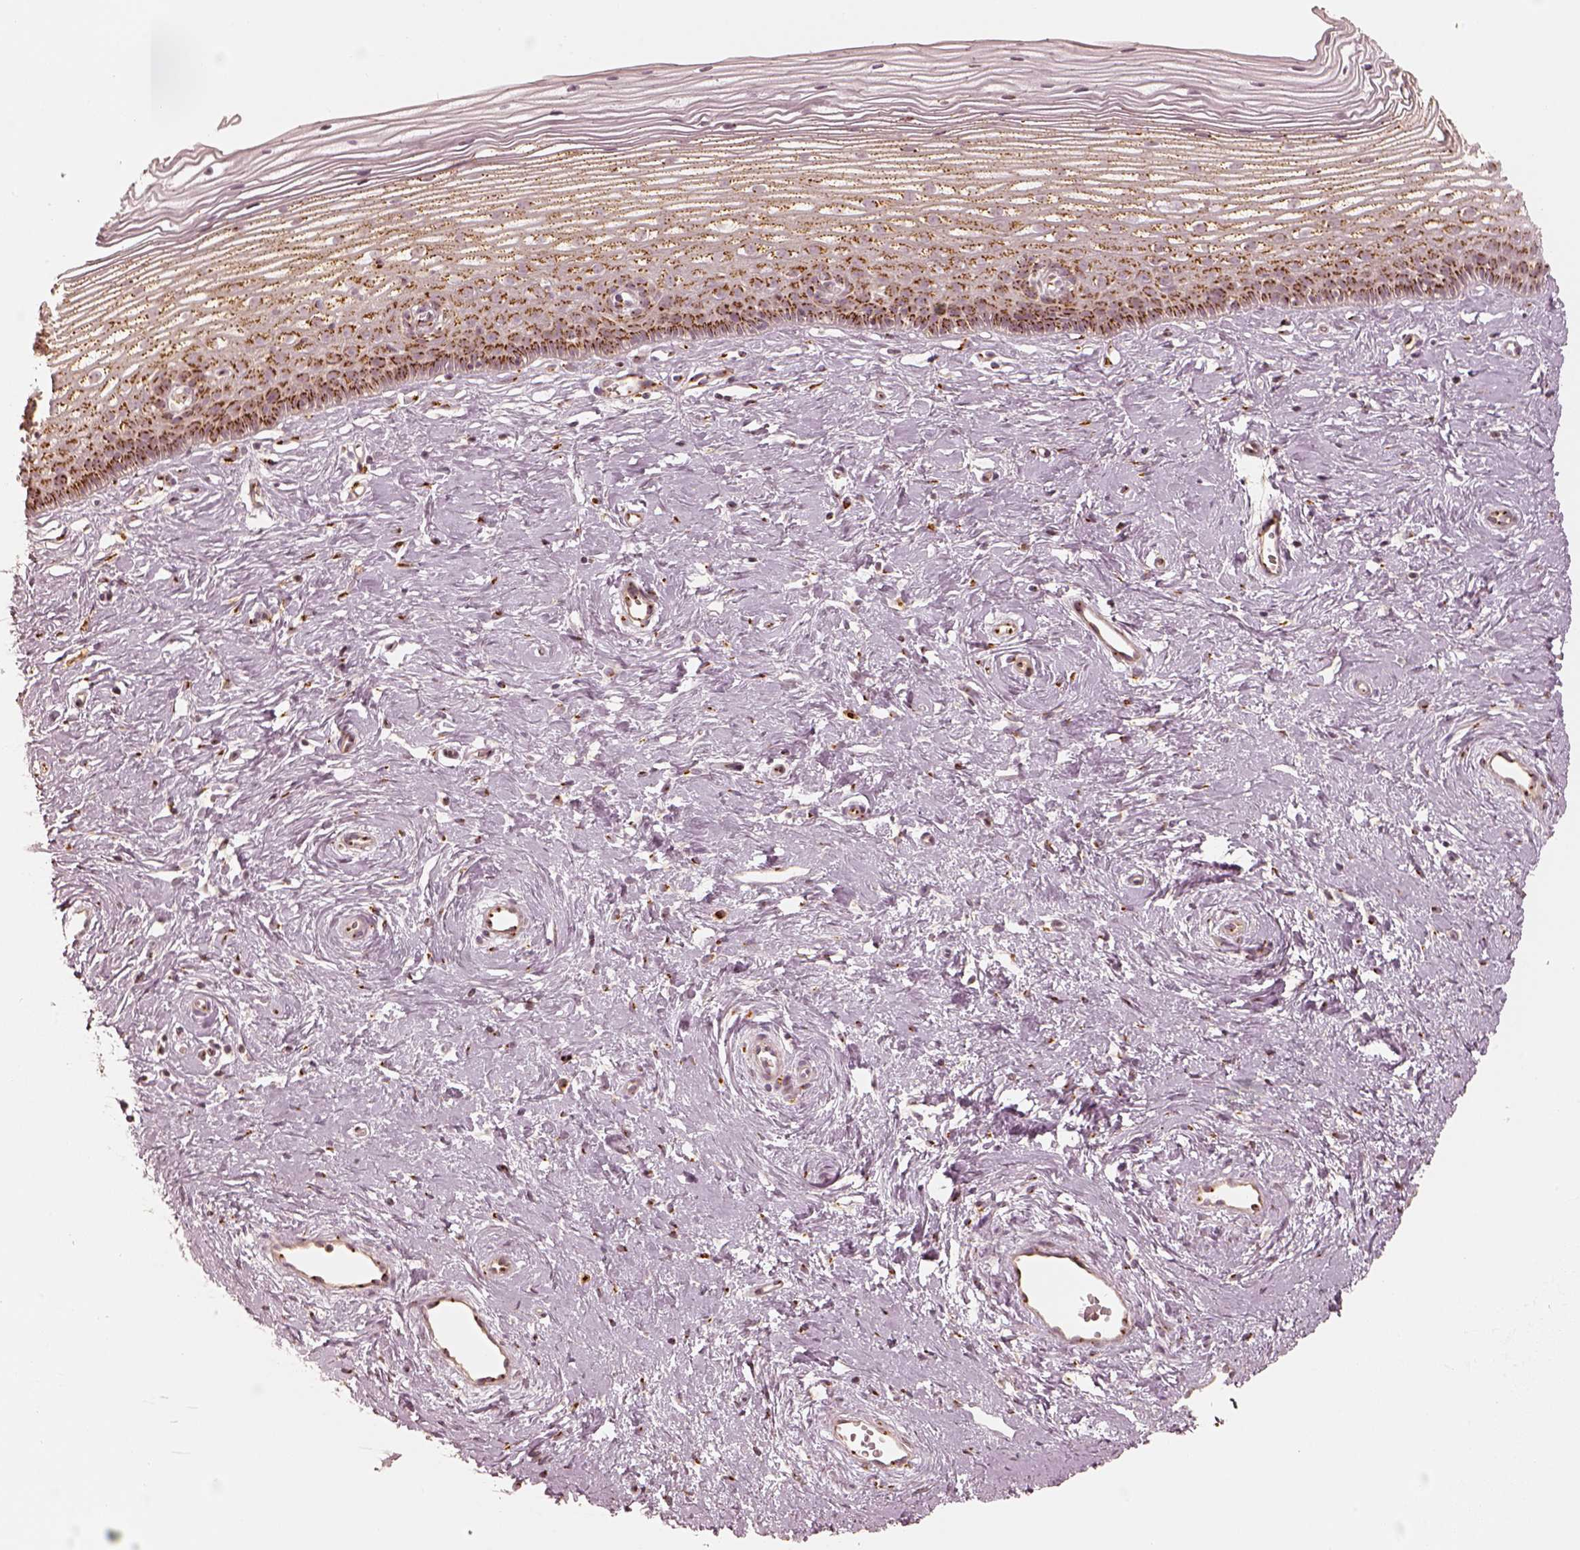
{"staining": {"intensity": "negative", "quantity": "none", "location": "none"}, "tissue": "cervix", "cell_type": "Glandular cells", "image_type": "normal", "snomed": [{"axis": "morphology", "description": "Normal tissue, NOS"}, {"axis": "topography", "description": "Cervix"}], "caption": "Immunohistochemistry (IHC) photomicrograph of normal cervix: human cervix stained with DAB (3,3'-diaminobenzidine) displays no significant protein expression in glandular cells.", "gene": "GORASP2", "patient": {"sex": "female", "age": 40}}